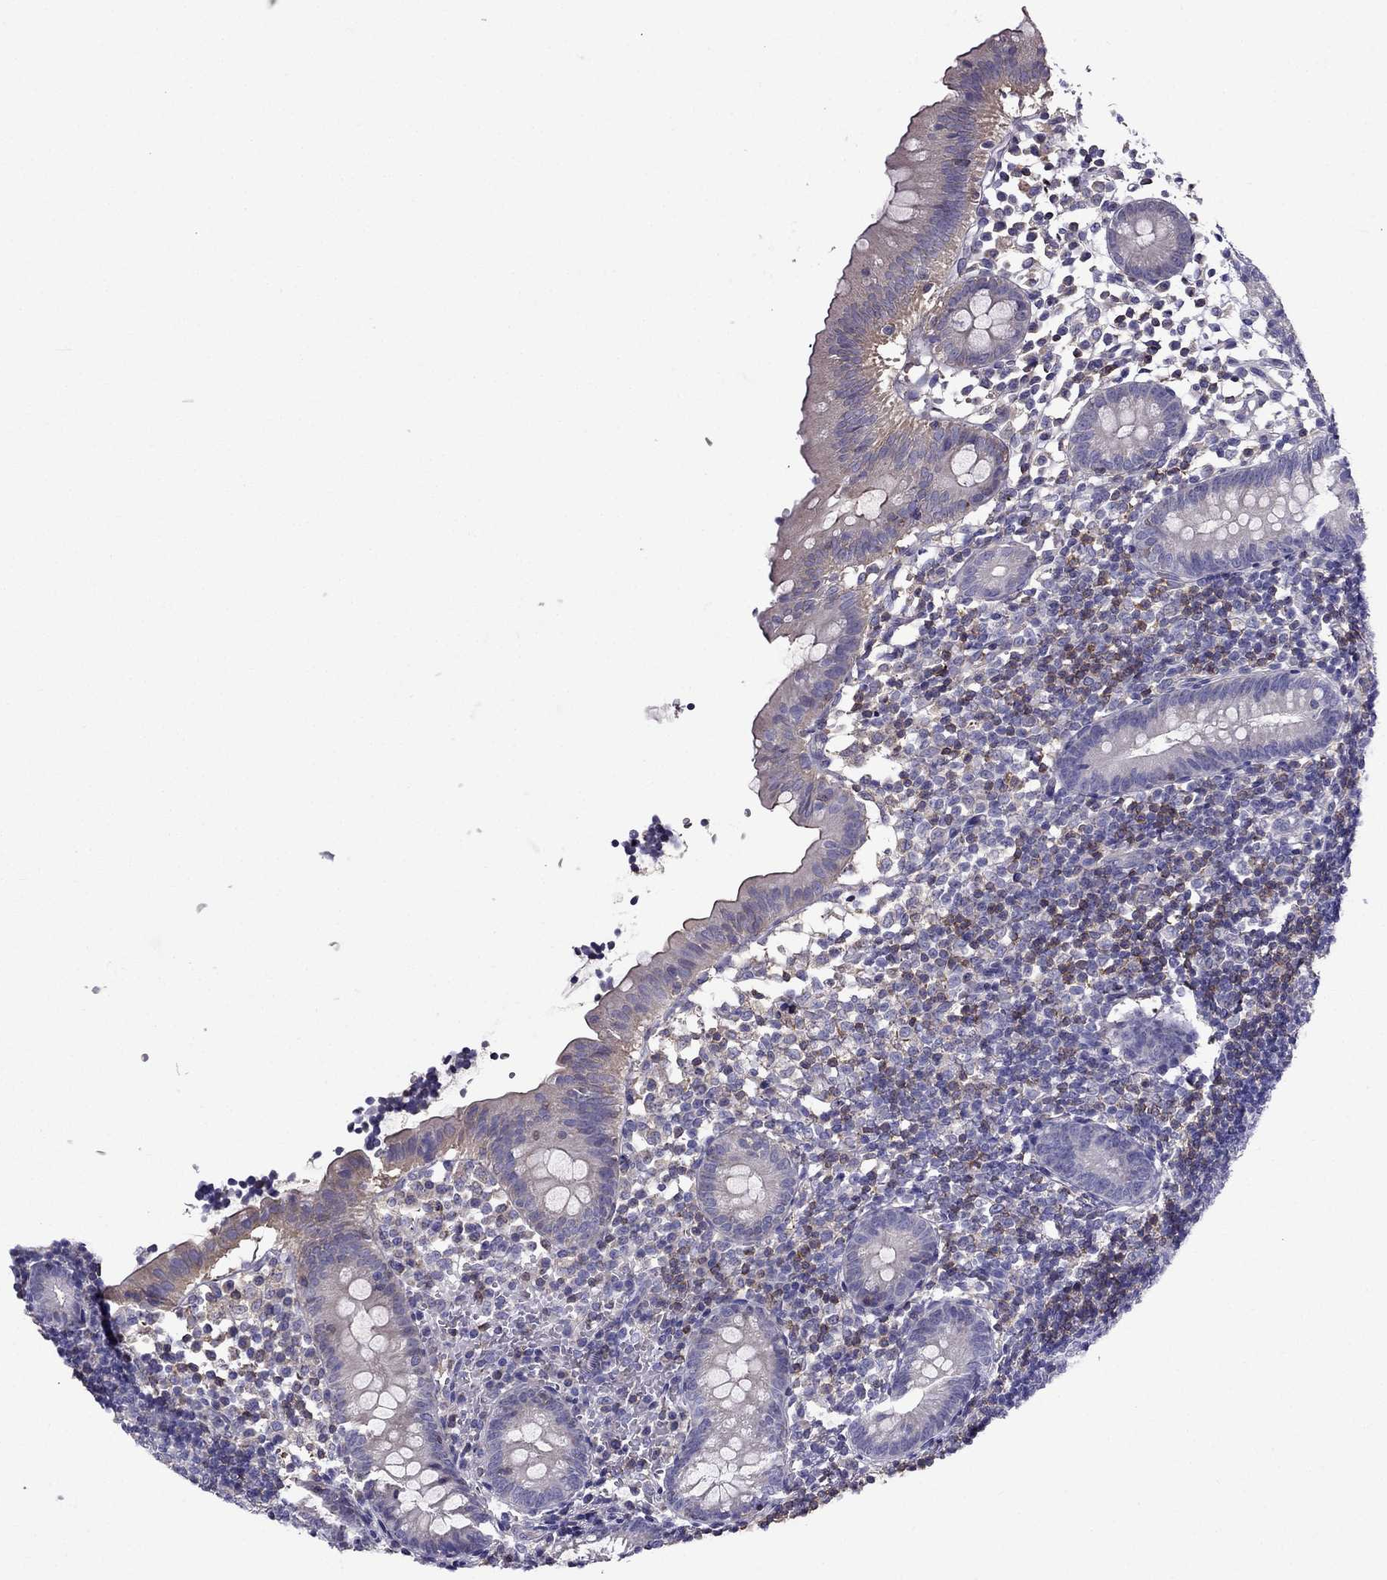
{"staining": {"intensity": "negative", "quantity": "none", "location": "none"}, "tissue": "appendix", "cell_type": "Glandular cells", "image_type": "normal", "snomed": [{"axis": "morphology", "description": "Normal tissue, NOS"}, {"axis": "topography", "description": "Appendix"}], "caption": "Appendix stained for a protein using immunohistochemistry (IHC) demonstrates no positivity glandular cells.", "gene": "AAK1", "patient": {"sex": "female", "age": 40}}